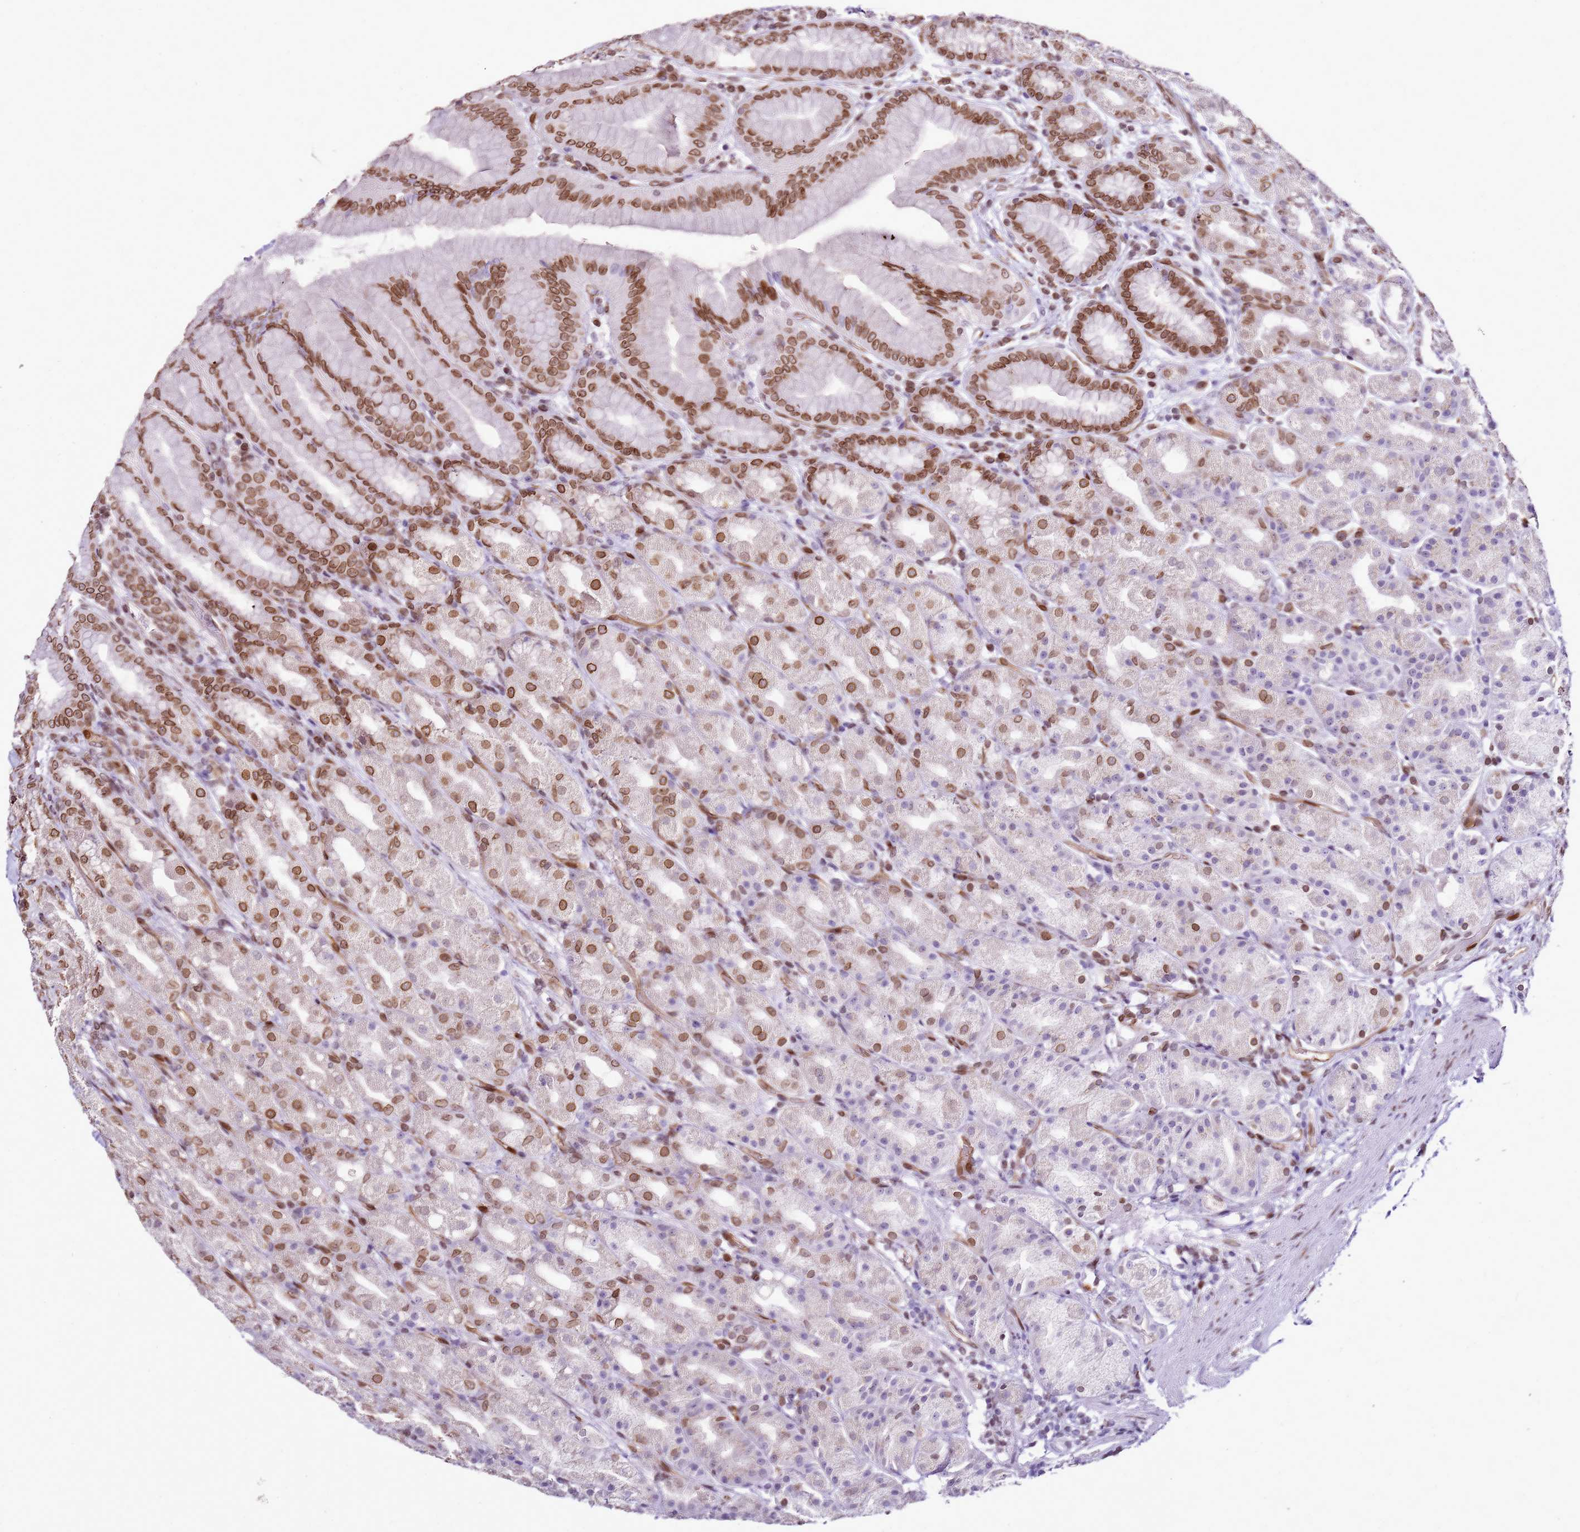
{"staining": {"intensity": "strong", "quantity": "25%-75%", "location": "cytoplasmic/membranous,nuclear"}, "tissue": "stomach", "cell_type": "Glandular cells", "image_type": "normal", "snomed": [{"axis": "morphology", "description": "Normal tissue, NOS"}, {"axis": "topography", "description": "Stomach, upper"}, {"axis": "topography", "description": "Stomach"}], "caption": "IHC (DAB (3,3'-diaminobenzidine)) staining of unremarkable stomach reveals strong cytoplasmic/membranous,nuclear protein positivity in approximately 25%-75% of glandular cells. (Stains: DAB (3,3'-diaminobenzidine) in brown, nuclei in blue, Microscopy: brightfield microscopy at high magnification).", "gene": "POU6F1", "patient": {"sex": "male", "age": 68}}